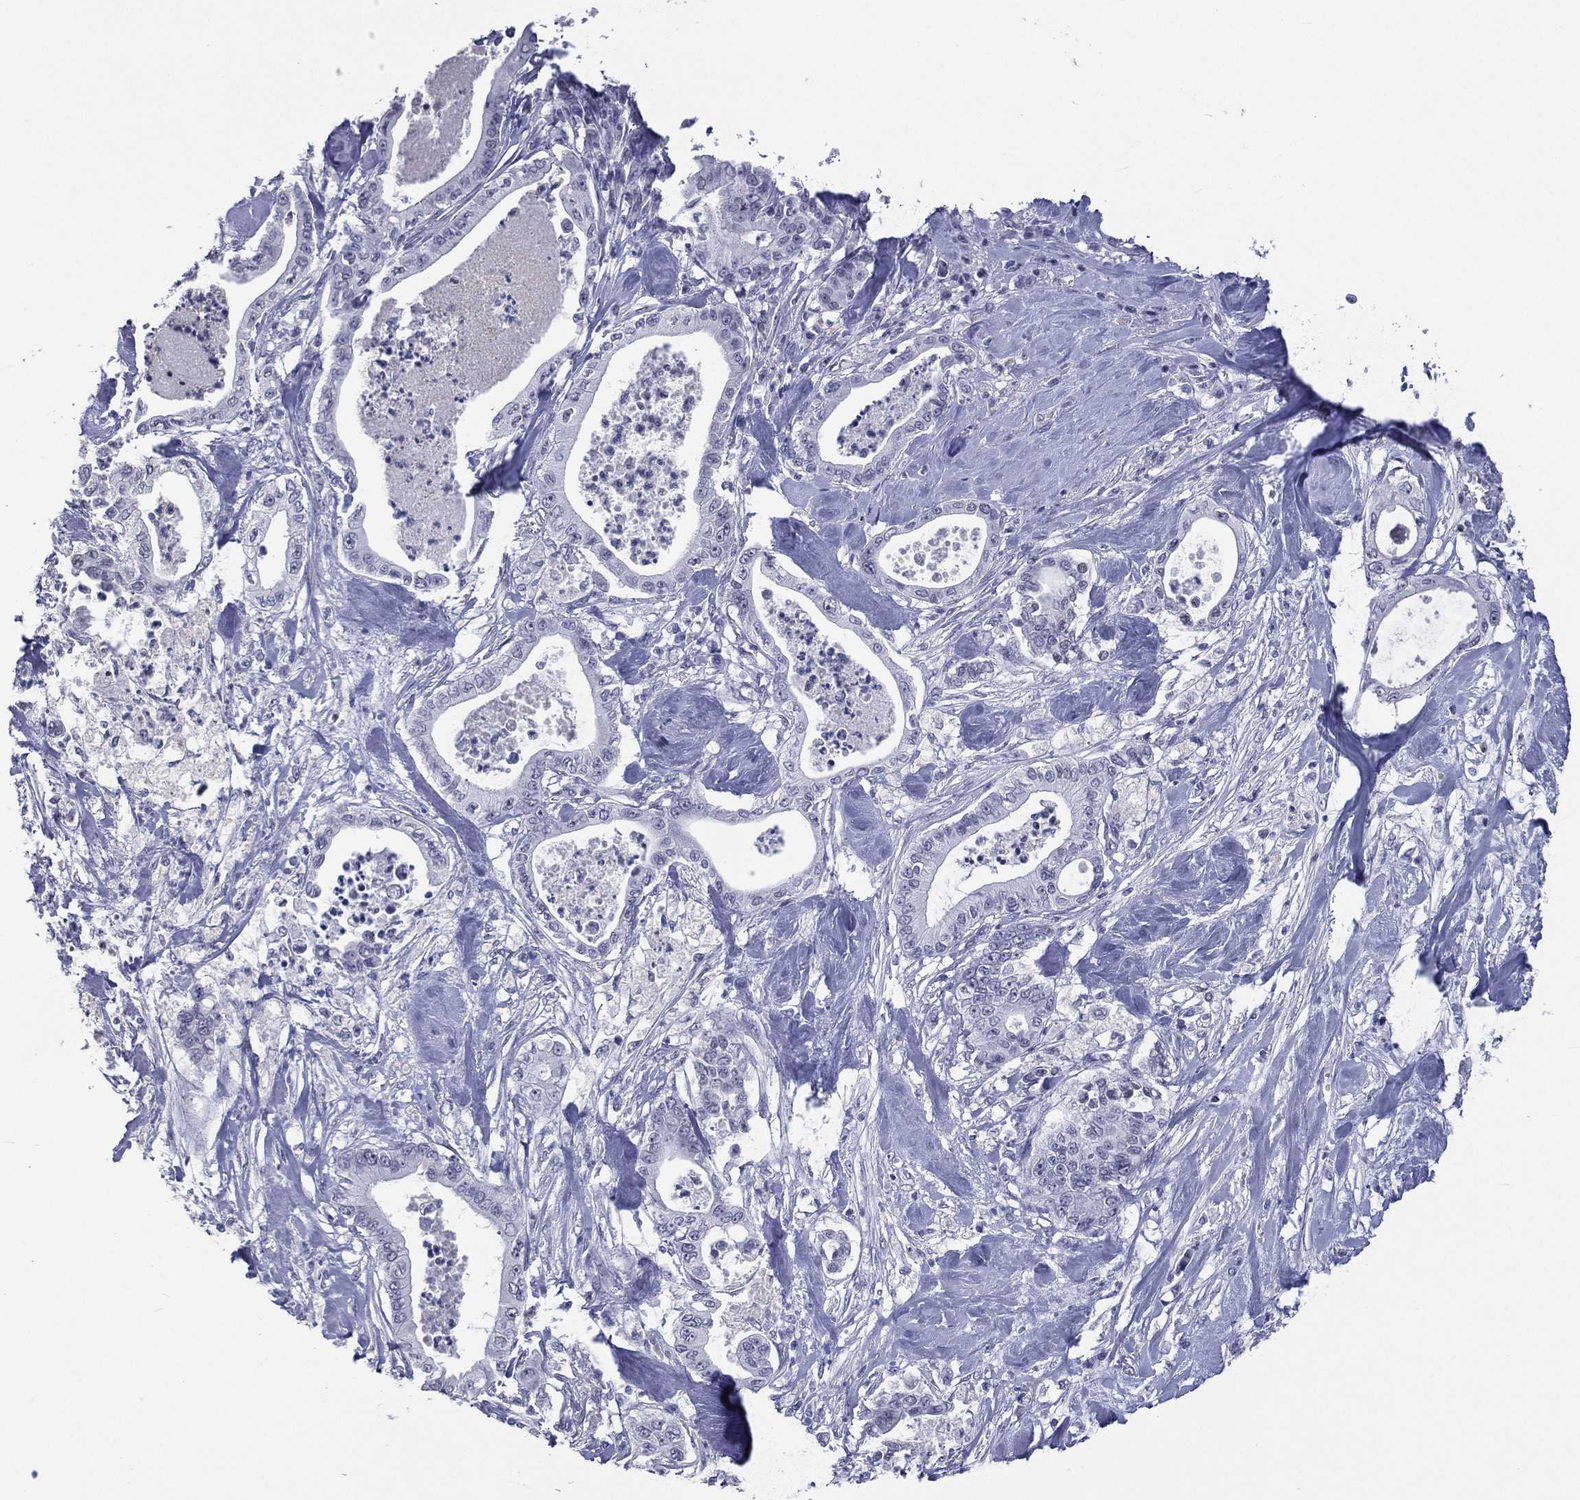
{"staining": {"intensity": "negative", "quantity": "none", "location": "none"}, "tissue": "pancreatic cancer", "cell_type": "Tumor cells", "image_type": "cancer", "snomed": [{"axis": "morphology", "description": "Adenocarcinoma, NOS"}, {"axis": "topography", "description": "Pancreas"}], "caption": "IHC photomicrograph of neoplastic tissue: adenocarcinoma (pancreatic) stained with DAB displays no significant protein staining in tumor cells.", "gene": "SSX1", "patient": {"sex": "male", "age": 71}}